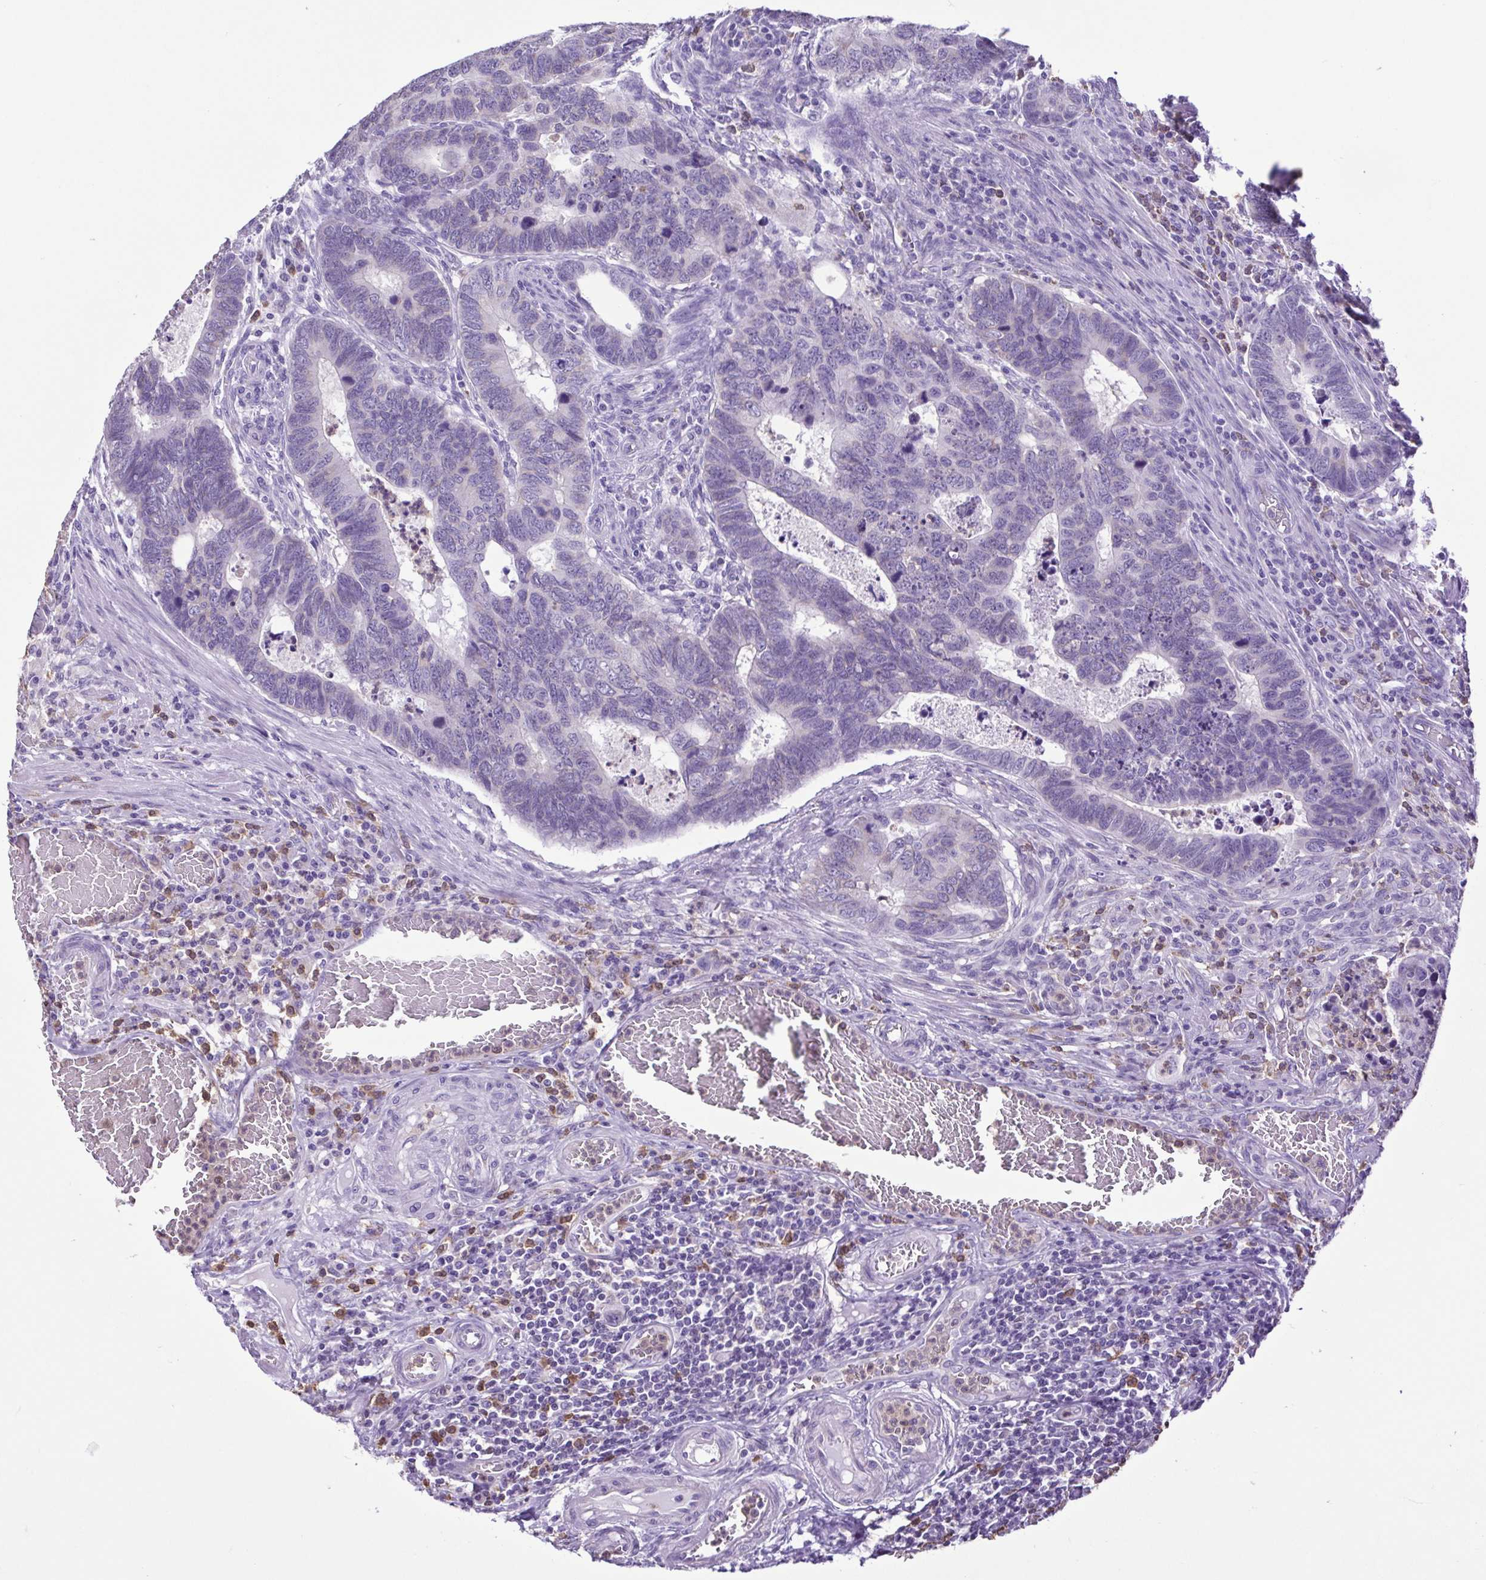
{"staining": {"intensity": "negative", "quantity": "none", "location": "none"}, "tissue": "colorectal cancer", "cell_type": "Tumor cells", "image_type": "cancer", "snomed": [{"axis": "morphology", "description": "Adenocarcinoma, NOS"}, {"axis": "topography", "description": "Colon"}], "caption": "Tumor cells are negative for brown protein staining in colorectal cancer (adenocarcinoma).", "gene": "CBY2", "patient": {"sex": "male", "age": 62}}